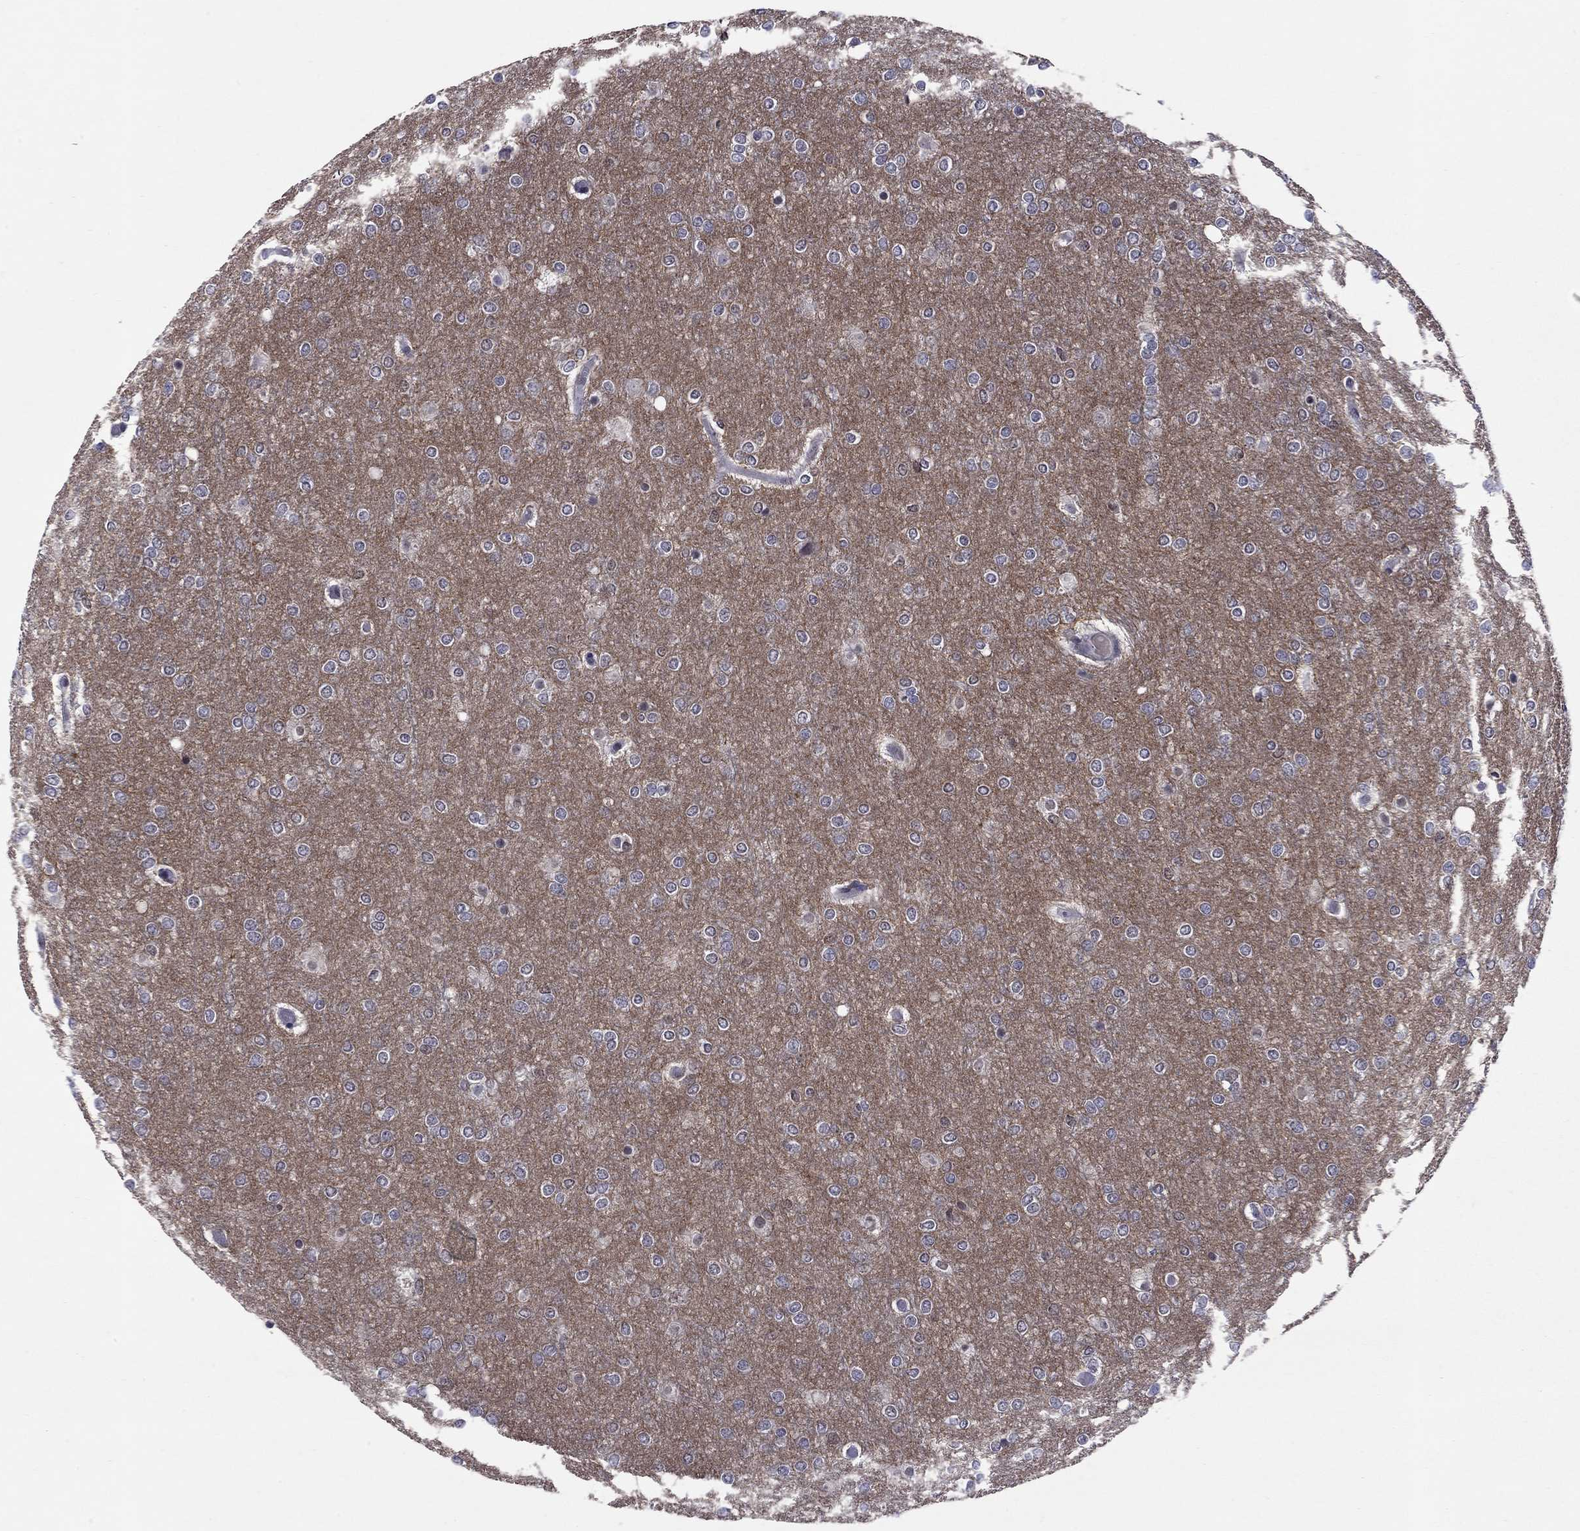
{"staining": {"intensity": "negative", "quantity": "none", "location": "none"}, "tissue": "glioma", "cell_type": "Tumor cells", "image_type": "cancer", "snomed": [{"axis": "morphology", "description": "Glioma, malignant, High grade"}, {"axis": "topography", "description": "Brain"}], "caption": "The micrograph reveals no staining of tumor cells in glioma.", "gene": "TAF9", "patient": {"sex": "female", "age": 61}}